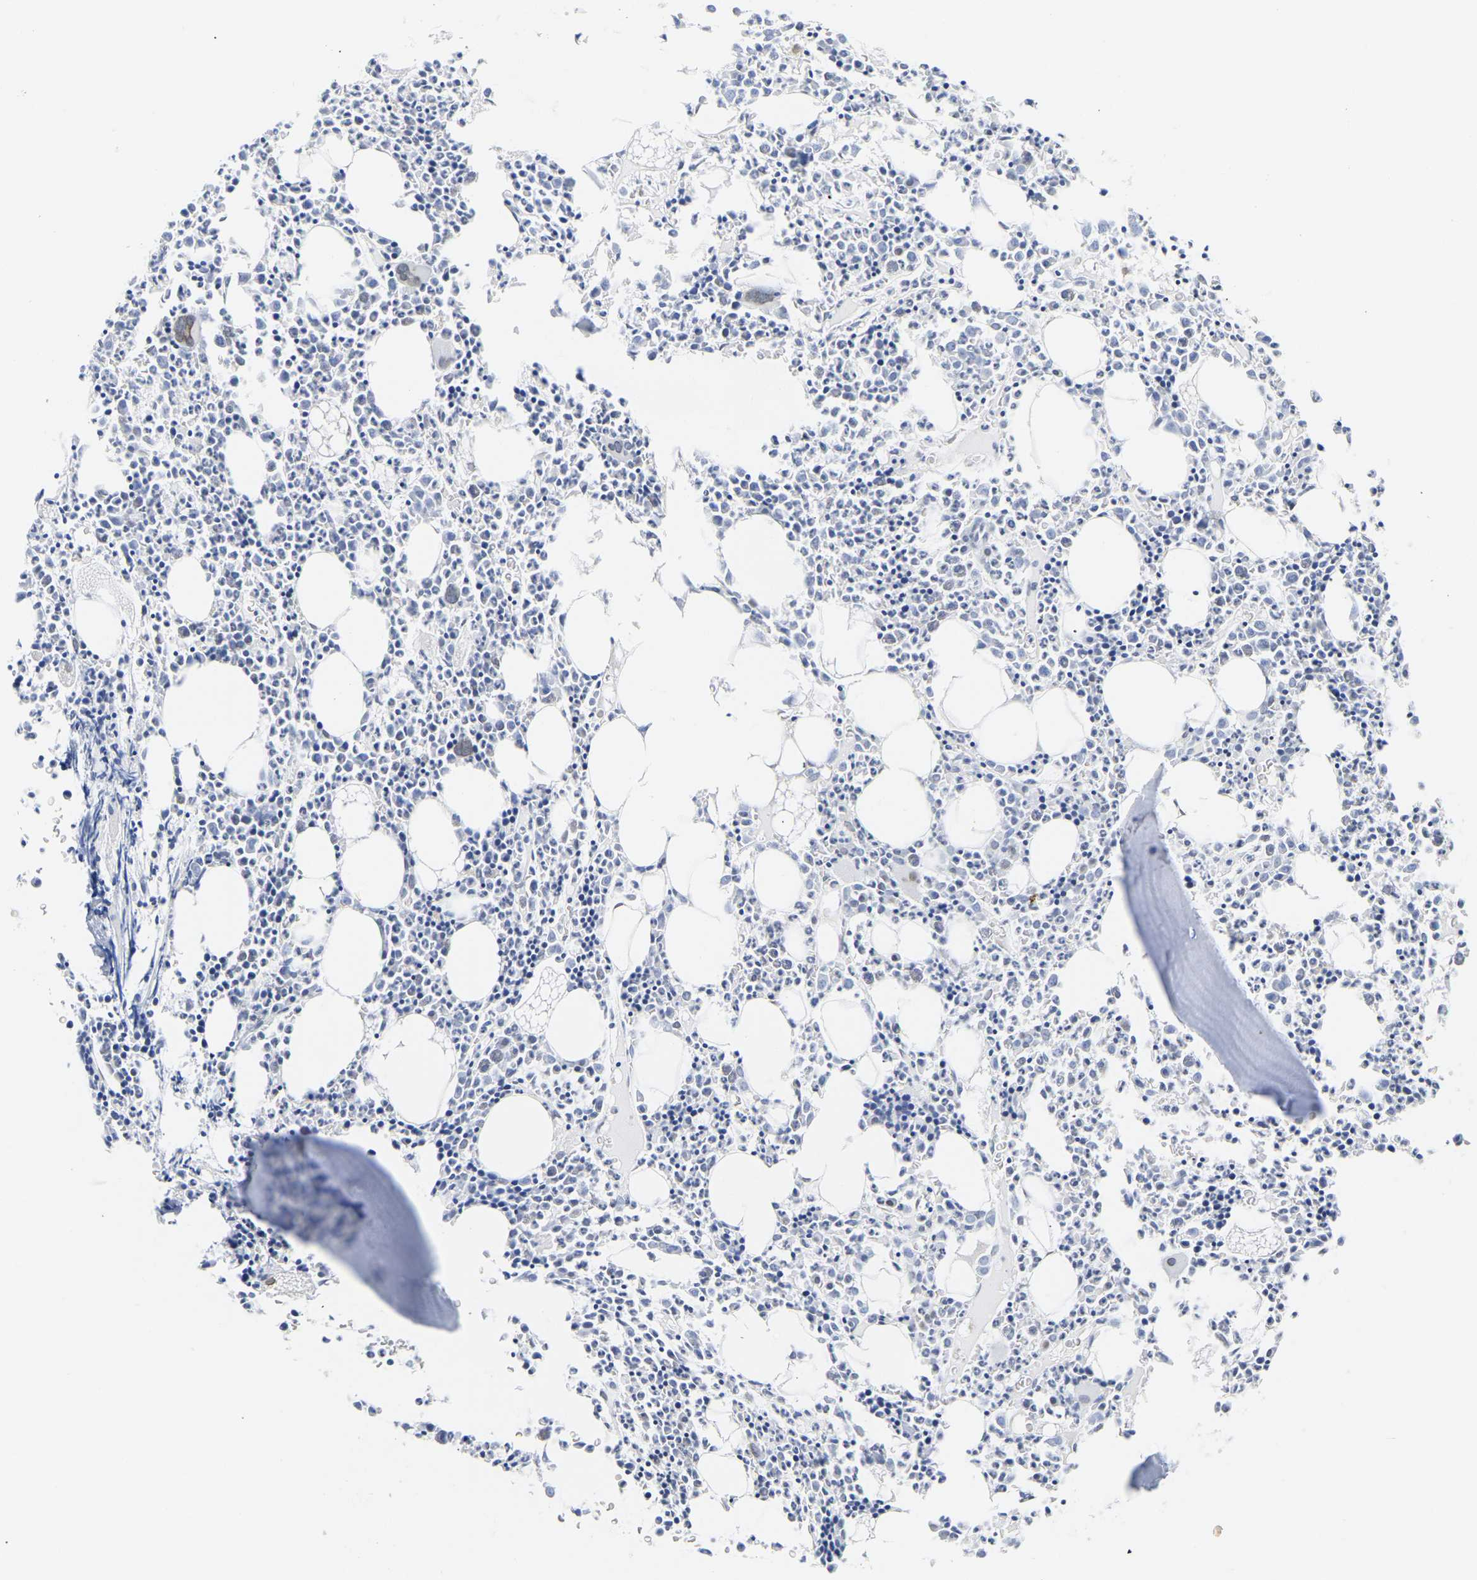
{"staining": {"intensity": "moderate", "quantity": "<25%", "location": "nuclear"}, "tissue": "bone marrow", "cell_type": "Hematopoietic cells", "image_type": "normal", "snomed": [{"axis": "morphology", "description": "Normal tissue, NOS"}, {"axis": "morphology", "description": "Inflammation, NOS"}, {"axis": "topography", "description": "Bone marrow"}], "caption": "A brown stain labels moderate nuclear staining of a protein in hematopoietic cells of unremarkable human bone marrow.", "gene": "UPK3A", "patient": {"sex": "female", "age": 40}}